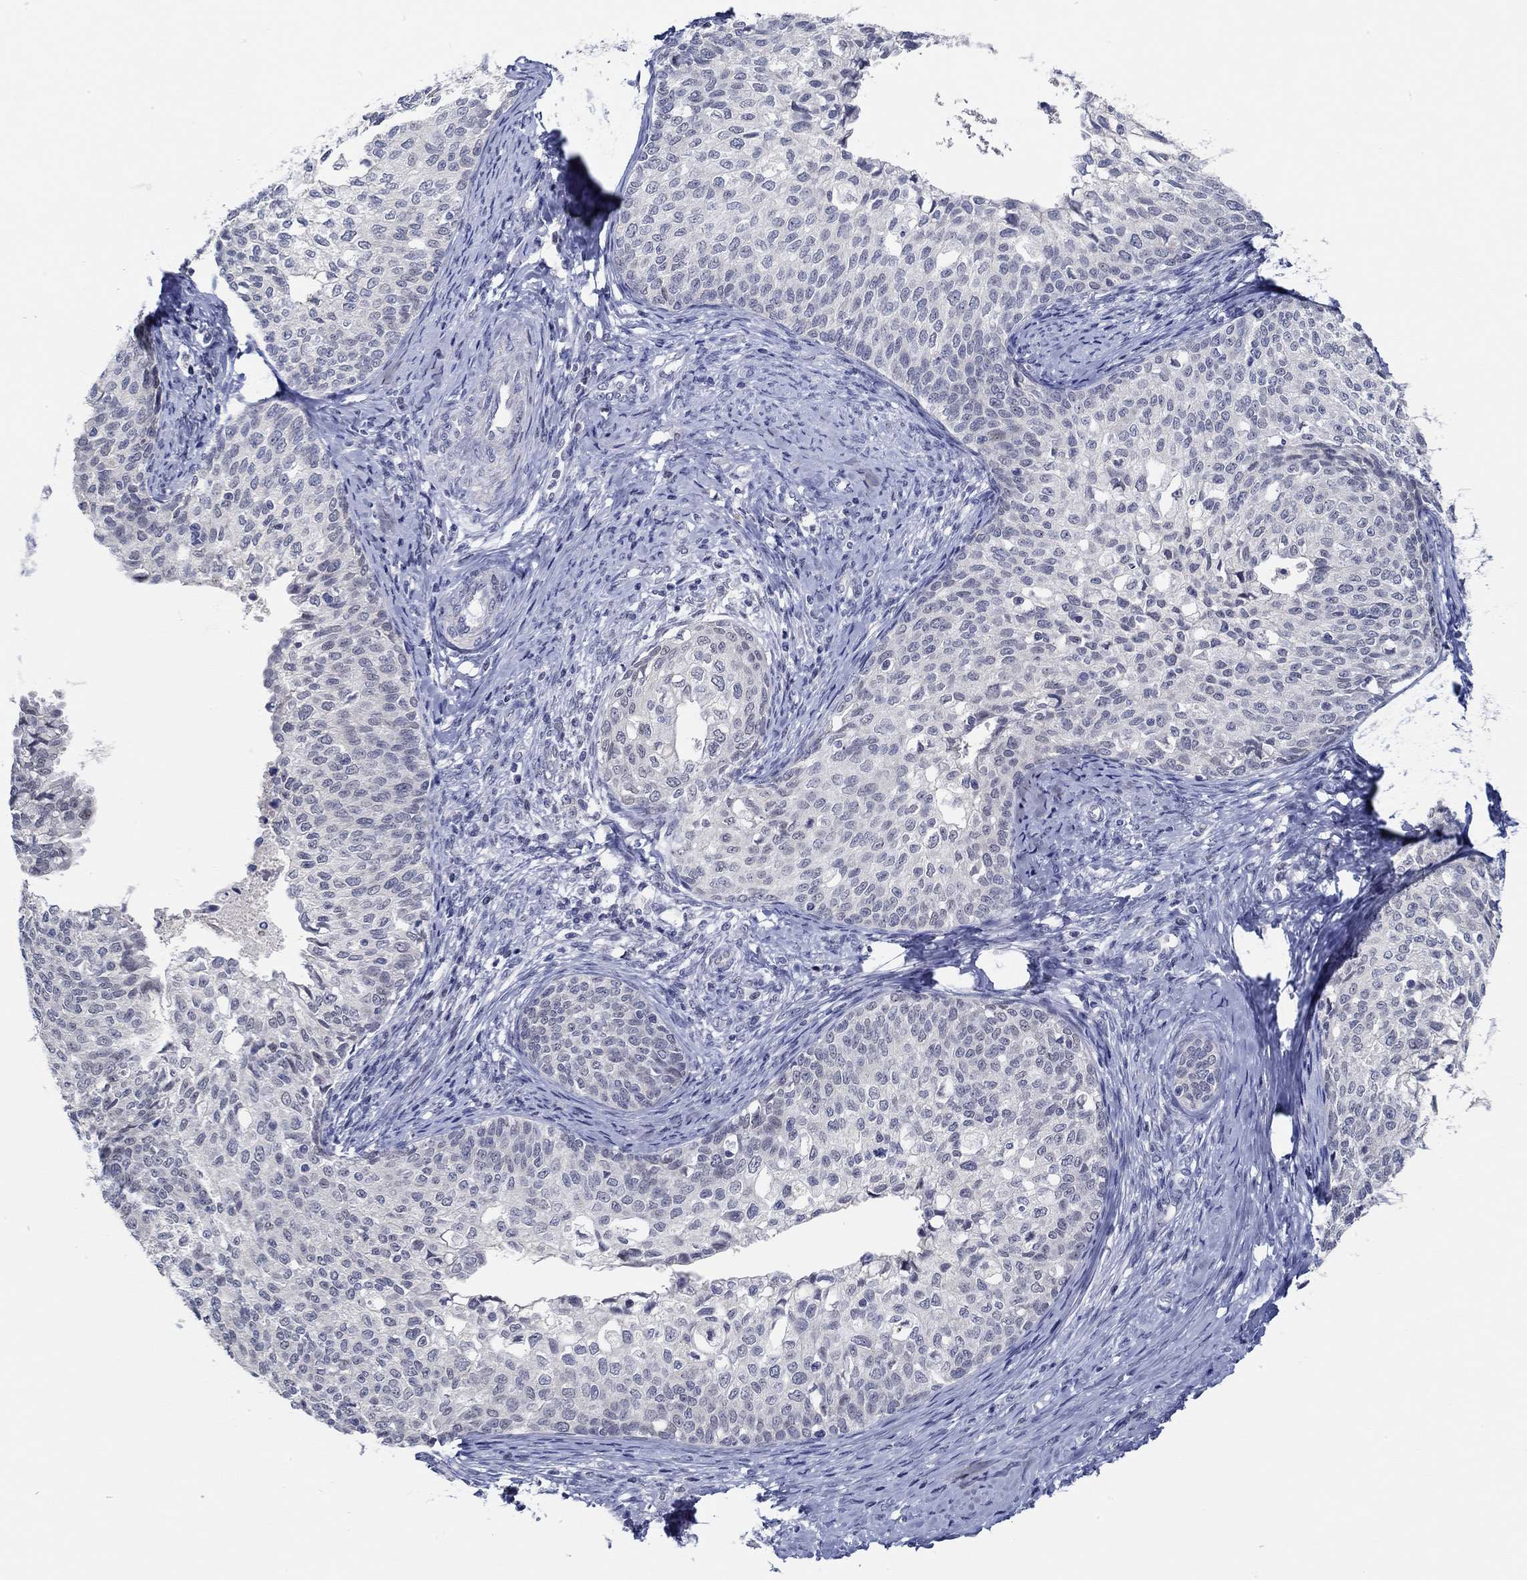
{"staining": {"intensity": "negative", "quantity": "none", "location": "none"}, "tissue": "cervical cancer", "cell_type": "Tumor cells", "image_type": "cancer", "snomed": [{"axis": "morphology", "description": "Squamous cell carcinoma, NOS"}, {"axis": "topography", "description": "Cervix"}], "caption": "Tumor cells show no significant protein staining in squamous cell carcinoma (cervical). (Stains: DAB immunohistochemistry with hematoxylin counter stain, Microscopy: brightfield microscopy at high magnification).", "gene": "SLC34A1", "patient": {"sex": "female", "age": 51}}